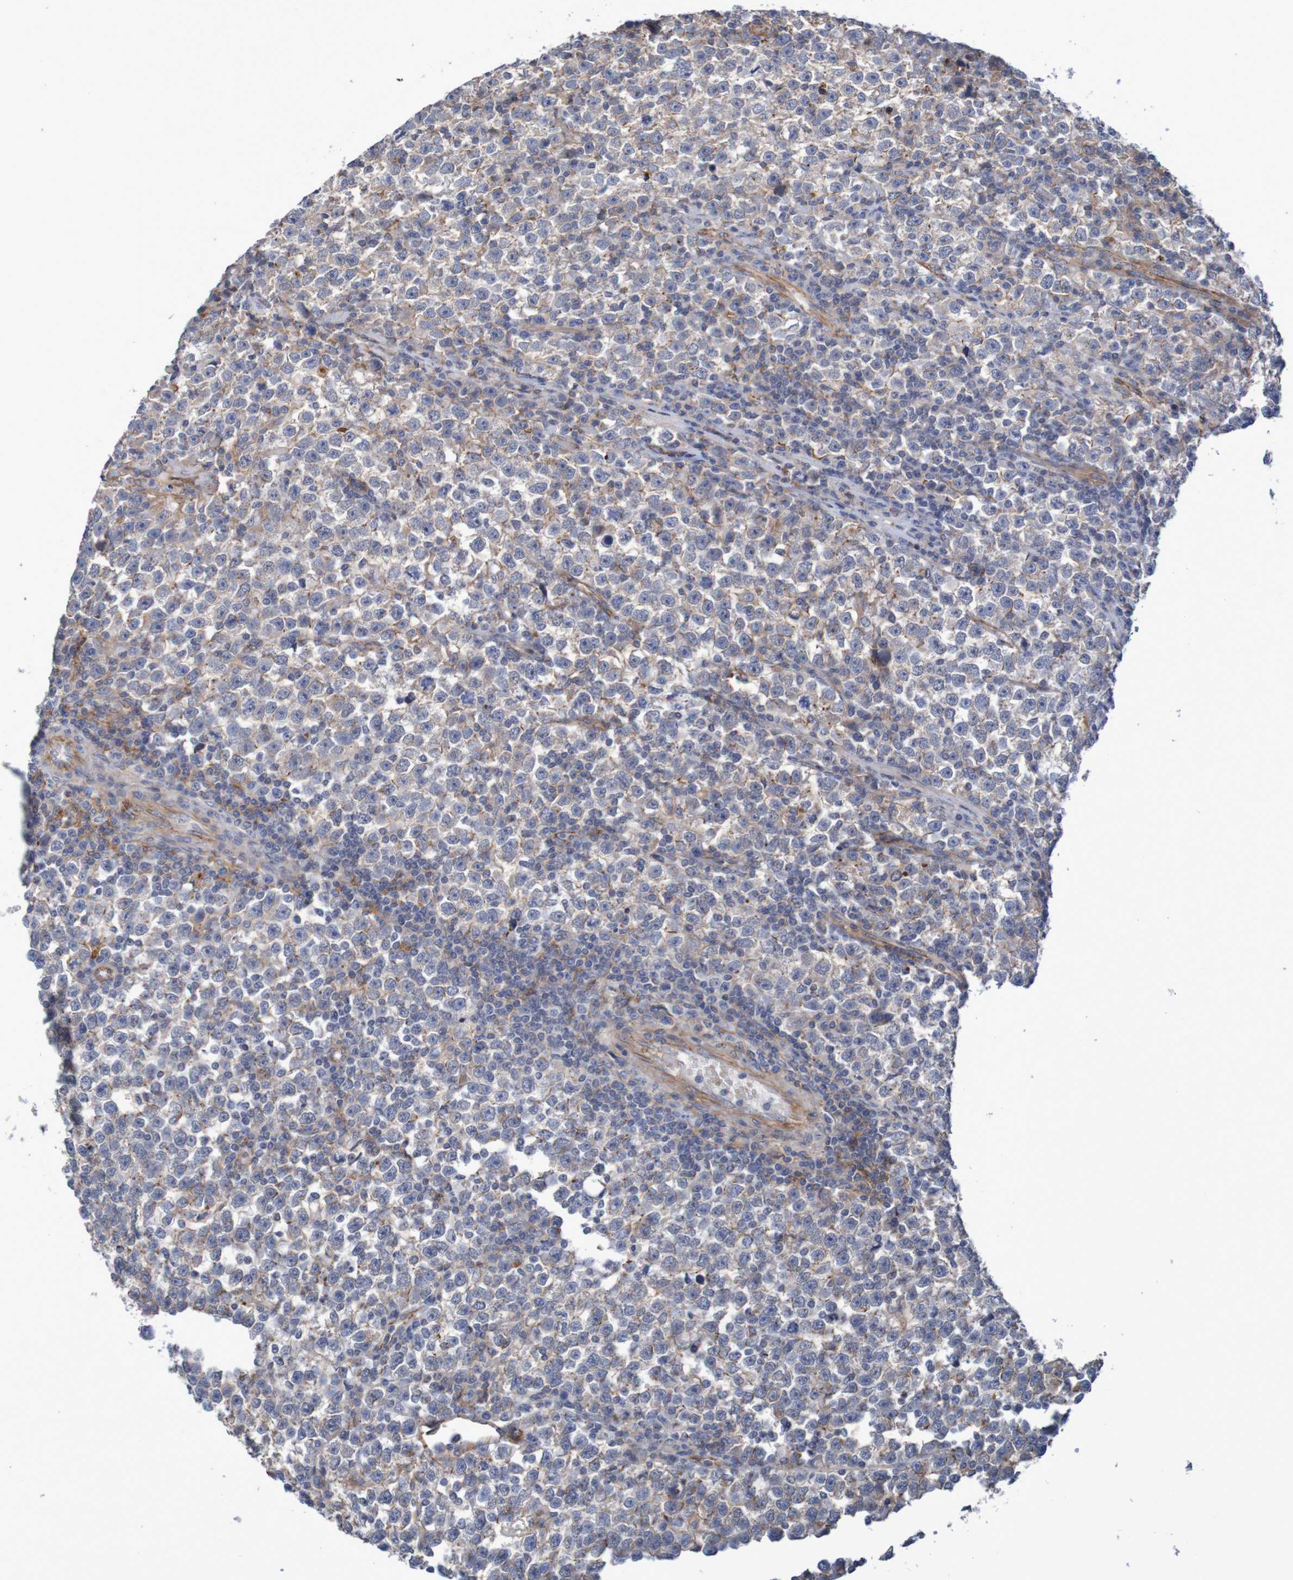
{"staining": {"intensity": "moderate", "quantity": "<25%", "location": "cytoplasmic/membranous"}, "tissue": "testis cancer", "cell_type": "Tumor cells", "image_type": "cancer", "snomed": [{"axis": "morphology", "description": "Seminoma, NOS"}, {"axis": "topography", "description": "Testis"}], "caption": "Seminoma (testis) stained with IHC exhibits moderate cytoplasmic/membranous staining in about <25% of tumor cells. The protein is shown in brown color, while the nuclei are stained blue.", "gene": "NECTIN2", "patient": {"sex": "male", "age": 43}}